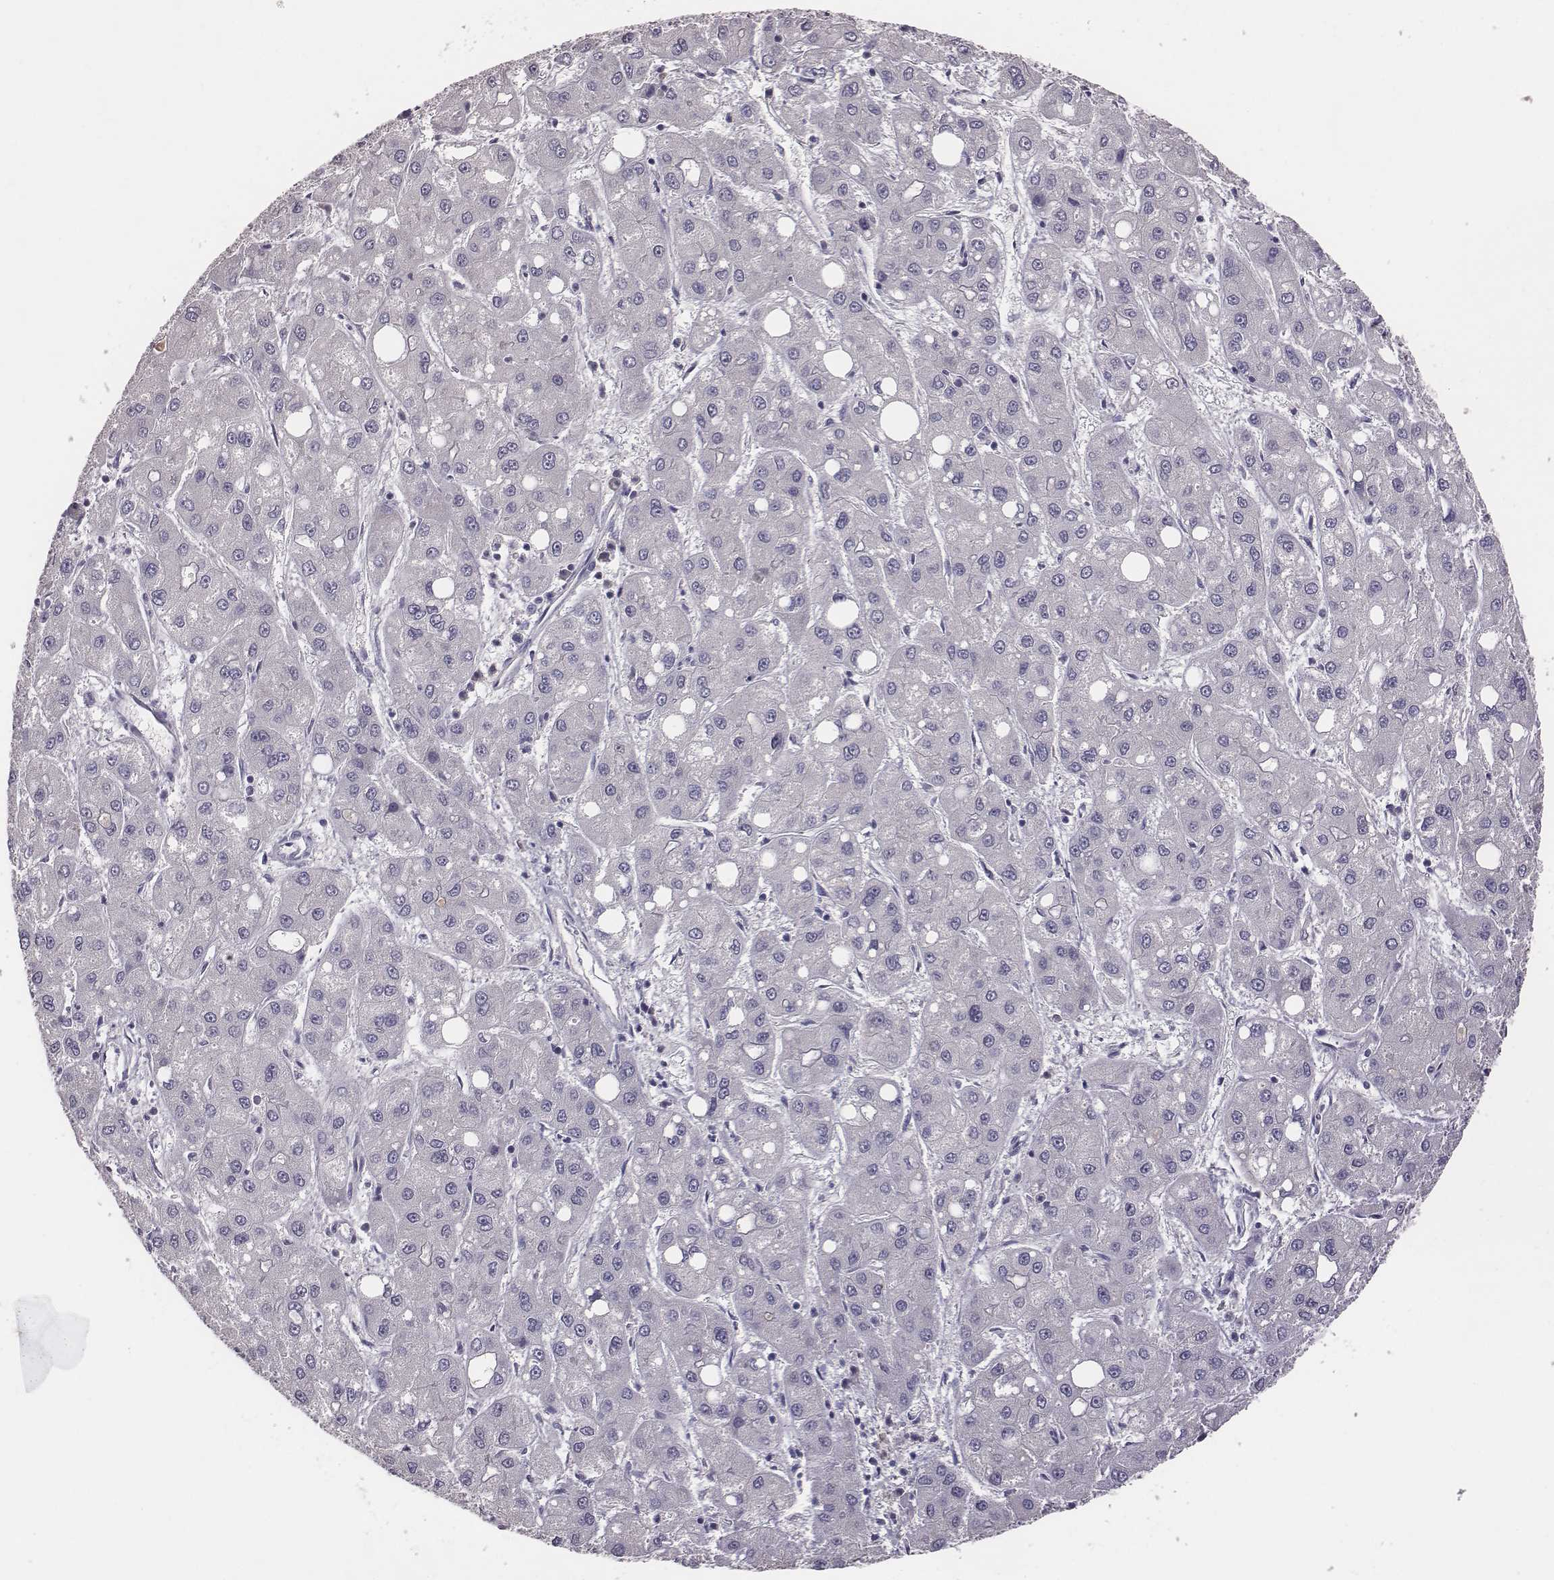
{"staining": {"intensity": "negative", "quantity": "none", "location": "none"}, "tissue": "liver cancer", "cell_type": "Tumor cells", "image_type": "cancer", "snomed": [{"axis": "morphology", "description": "Carcinoma, Hepatocellular, NOS"}, {"axis": "topography", "description": "Liver"}], "caption": "A histopathology image of human liver cancer is negative for staining in tumor cells.", "gene": "EN1", "patient": {"sex": "male", "age": 73}}